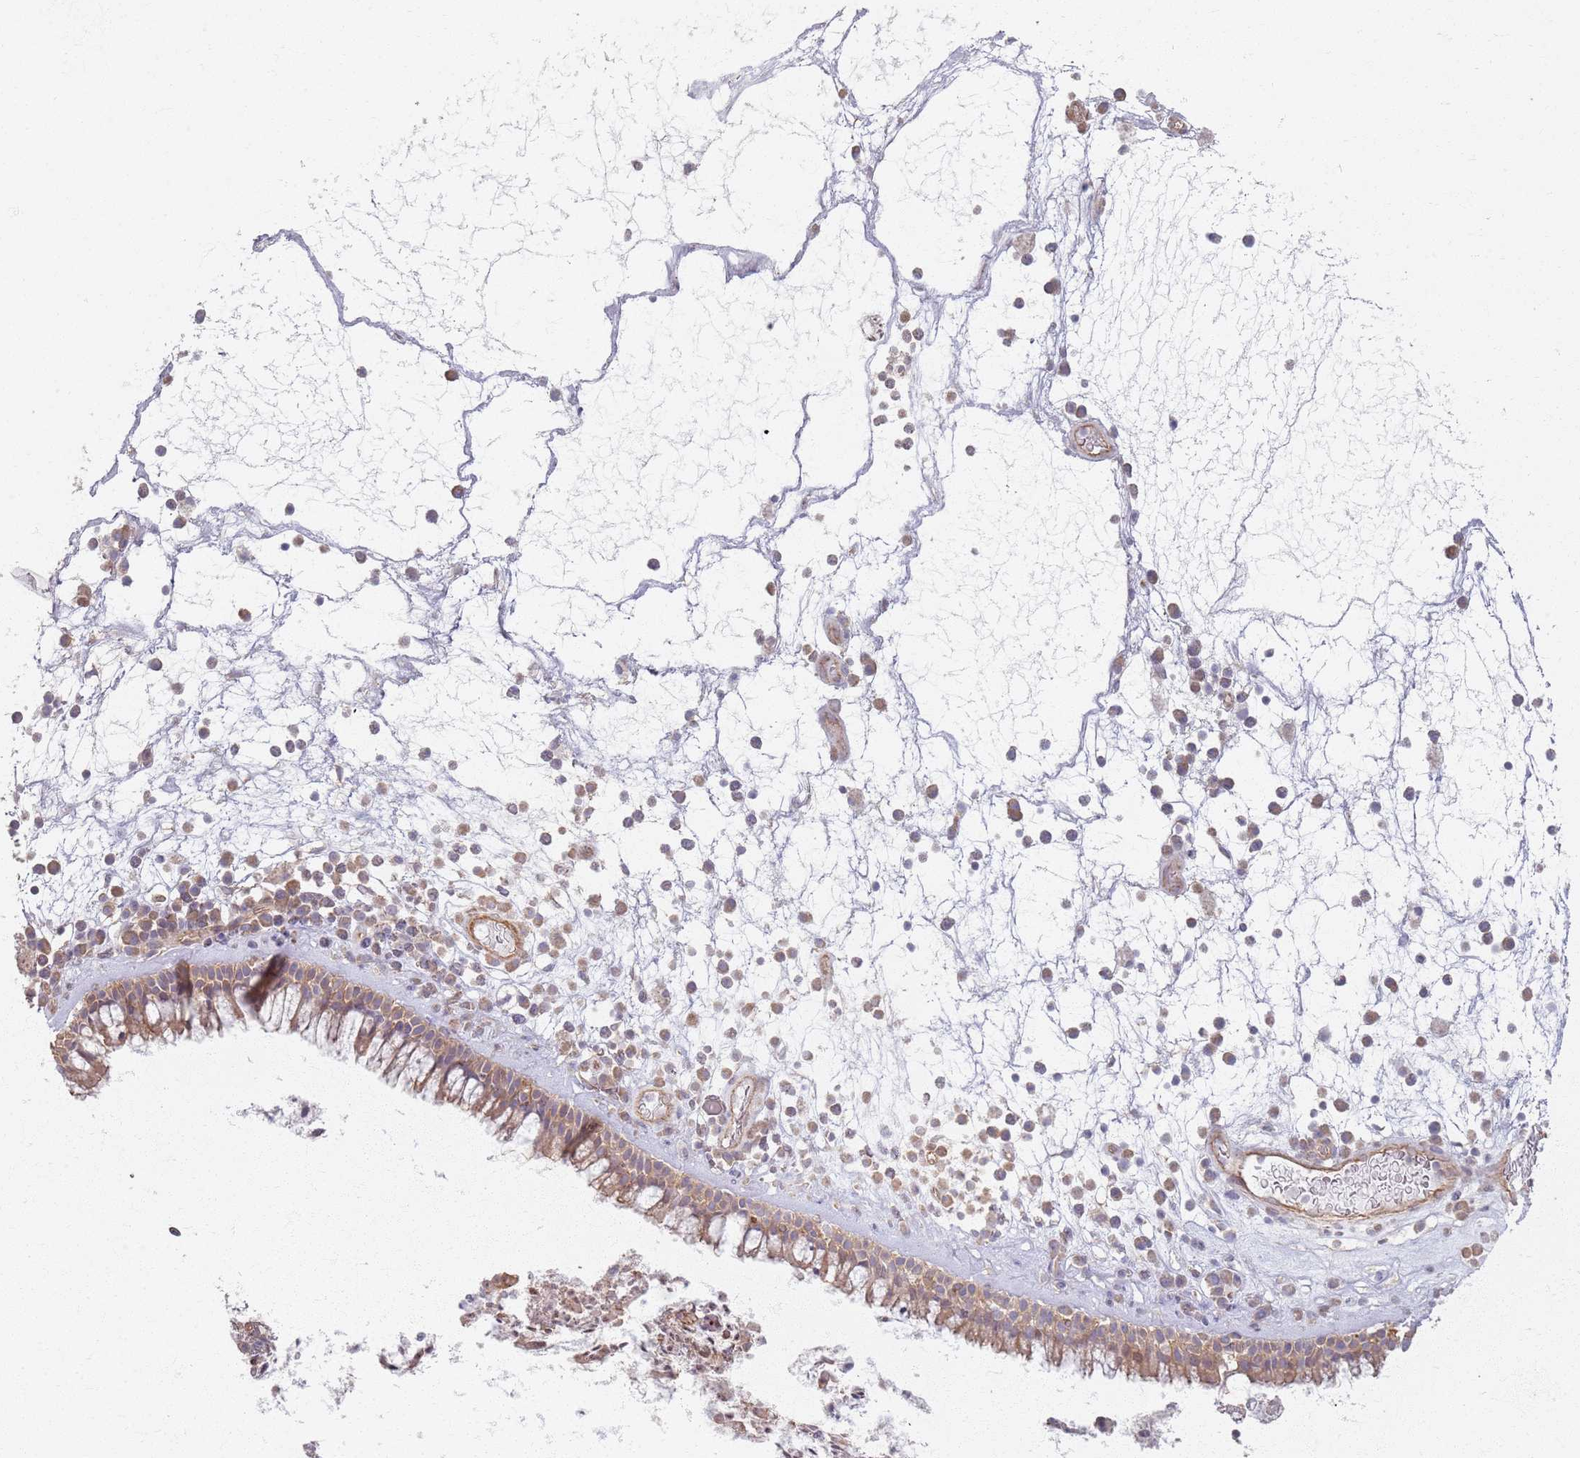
{"staining": {"intensity": "weak", "quantity": ">75%", "location": "cytoplasmic/membranous"}, "tissue": "nasopharynx", "cell_type": "Respiratory epithelial cells", "image_type": "normal", "snomed": [{"axis": "morphology", "description": "Normal tissue, NOS"}, {"axis": "morphology", "description": "Inflammation, NOS"}, {"axis": "topography", "description": "Nasopharynx"}], "caption": "Protein analysis of benign nasopharynx displays weak cytoplasmic/membranous staining in about >75% of respiratory epithelial cells. The staining was performed using DAB, with brown indicating positive protein expression. Nuclei are stained blue with hematoxylin.", "gene": "KCNA5", "patient": {"sex": "male", "age": 70}}